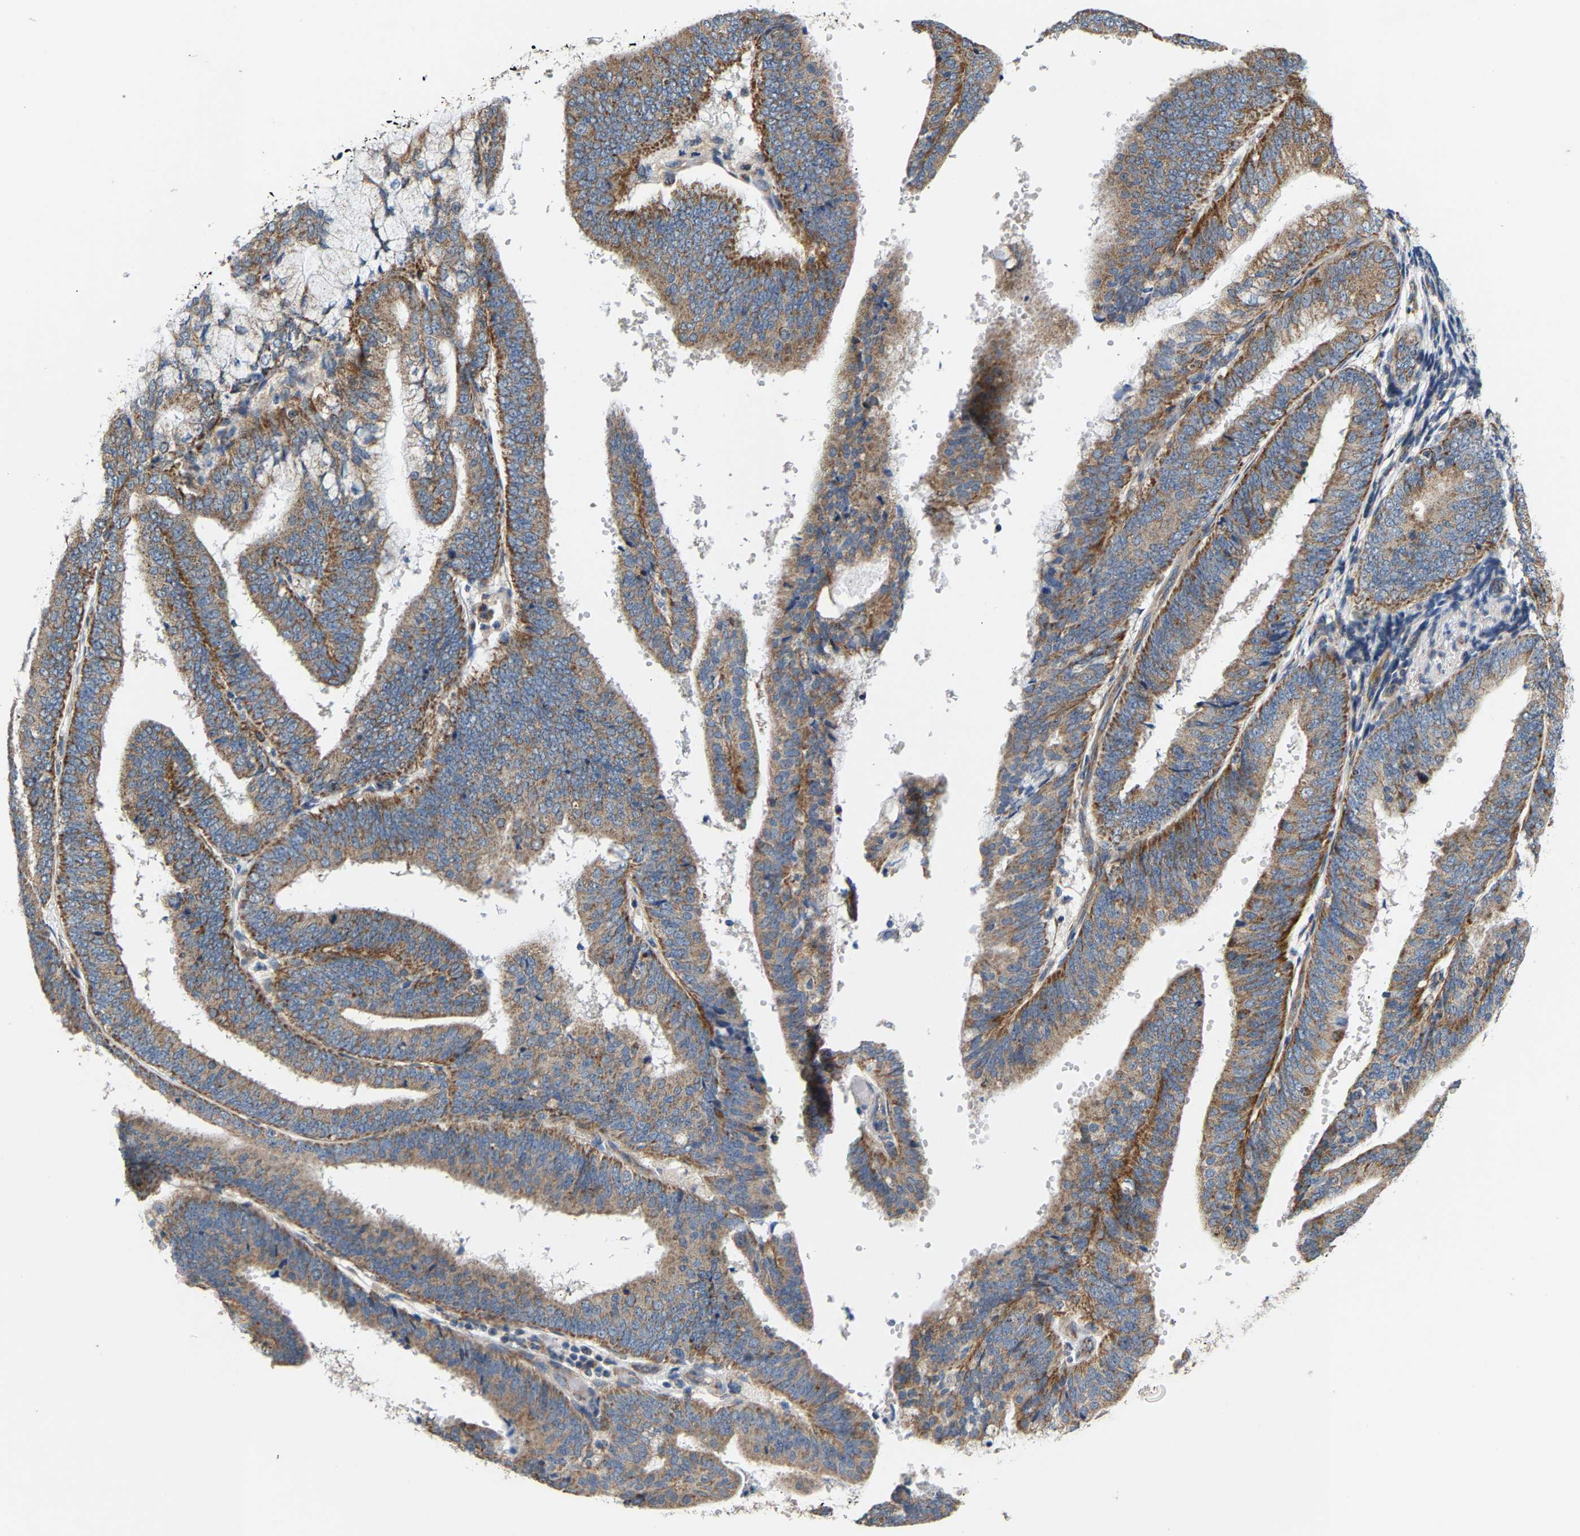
{"staining": {"intensity": "moderate", "quantity": ">75%", "location": "cytoplasmic/membranous"}, "tissue": "endometrial cancer", "cell_type": "Tumor cells", "image_type": "cancer", "snomed": [{"axis": "morphology", "description": "Adenocarcinoma, NOS"}, {"axis": "topography", "description": "Endometrium"}], "caption": "Endometrial cancer stained with a brown dye displays moderate cytoplasmic/membranous positive staining in about >75% of tumor cells.", "gene": "TMEM168", "patient": {"sex": "female", "age": 63}}